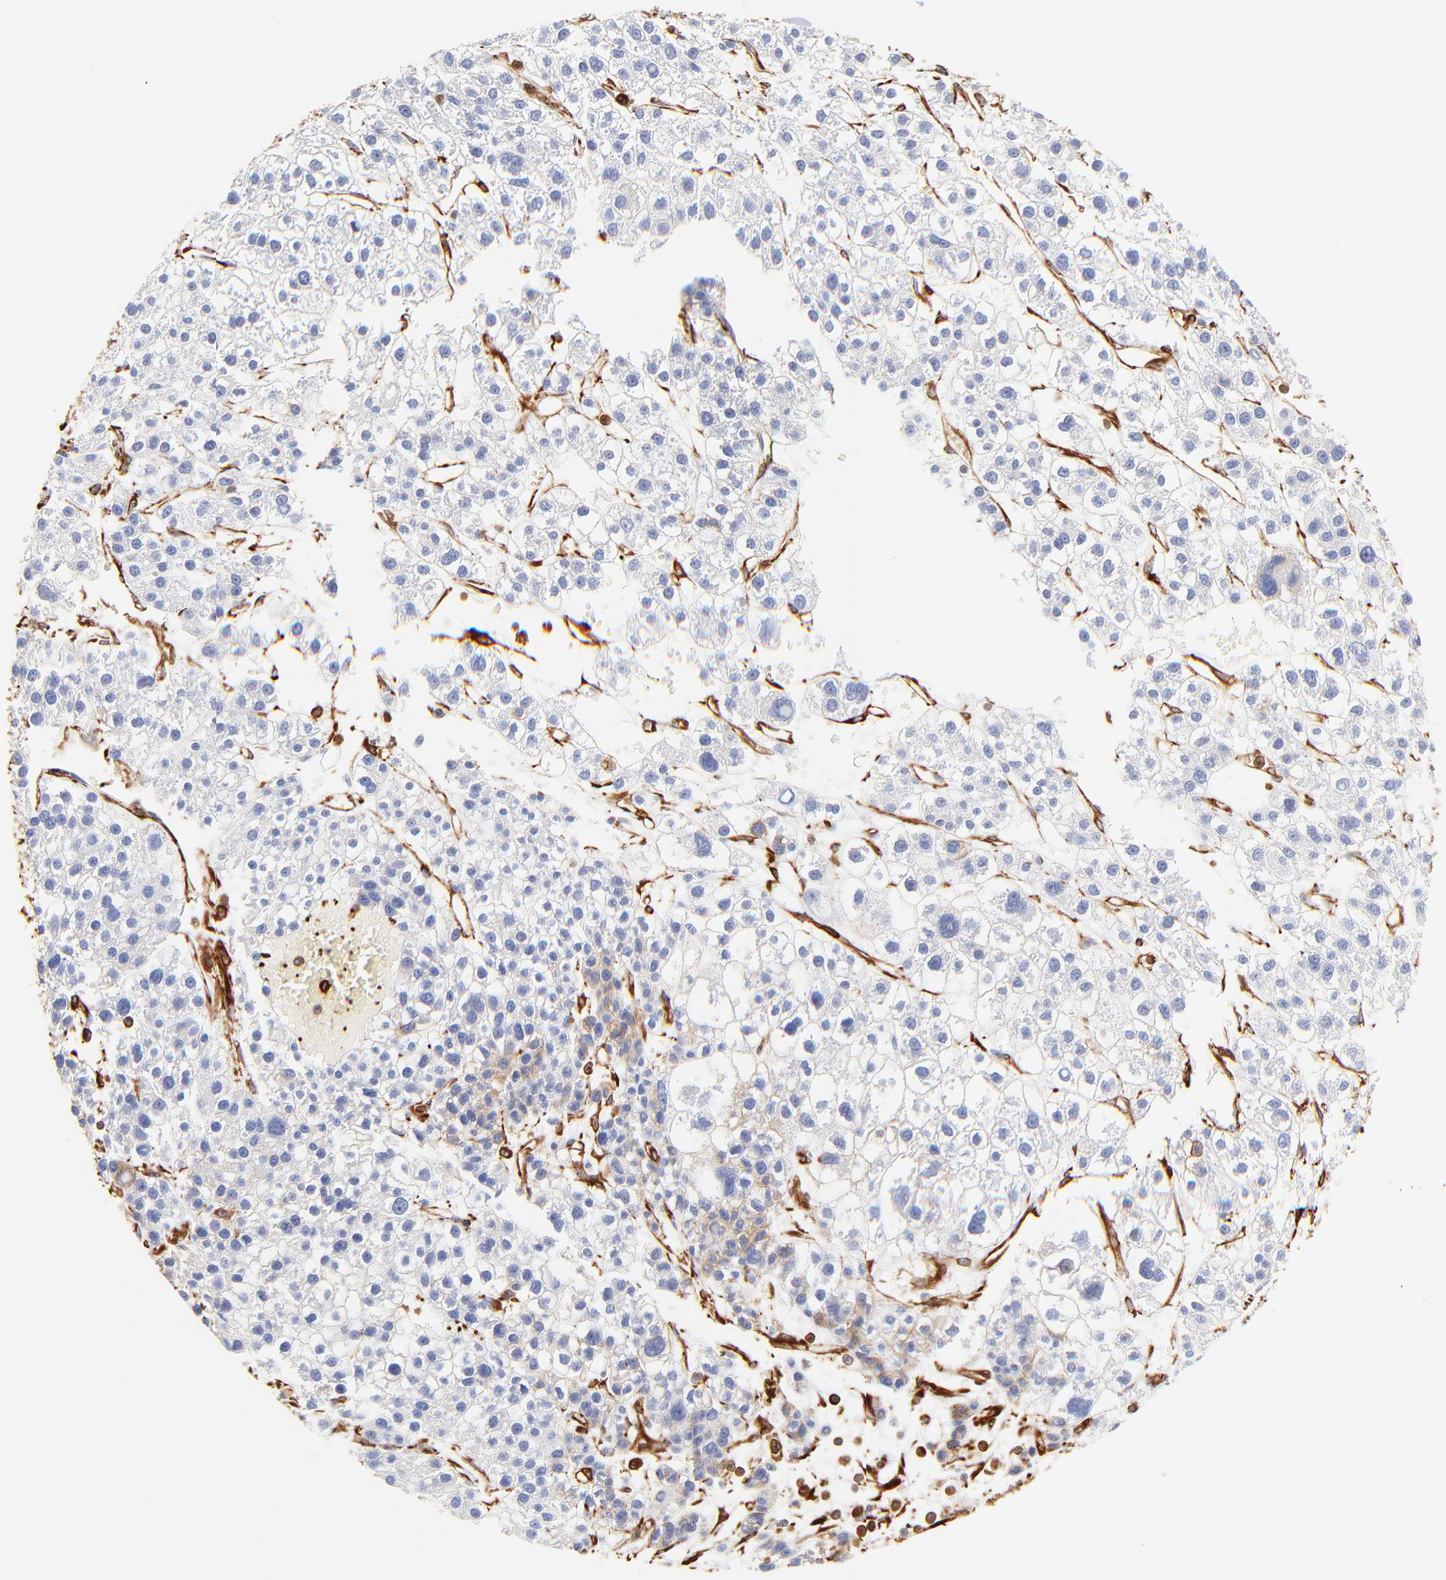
{"staining": {"intensity": "negative", "quantity": "none", "location": "none"}, "tissue": "liver cancer", "cell_type": "Tumor cells", "image_type": "cancer", "snomed": [{"axis": "morphology", "description": "Carcinoma, Hepatocellular, NOS"}, {"axis": "topography", "description": "Liver"}], "caption": "An immunohistochemistry (IHC) image of liver cancer (hepatocellular carcinoma) is shown. There is no staining in tumor cells of liver cancer (hepatocellular carcinoma). (Immunohistochemistry (ihc), brightfield microscopy, high magnification).", "gene": "FLNA", "patient": {"sex": "female", "age": 85}}